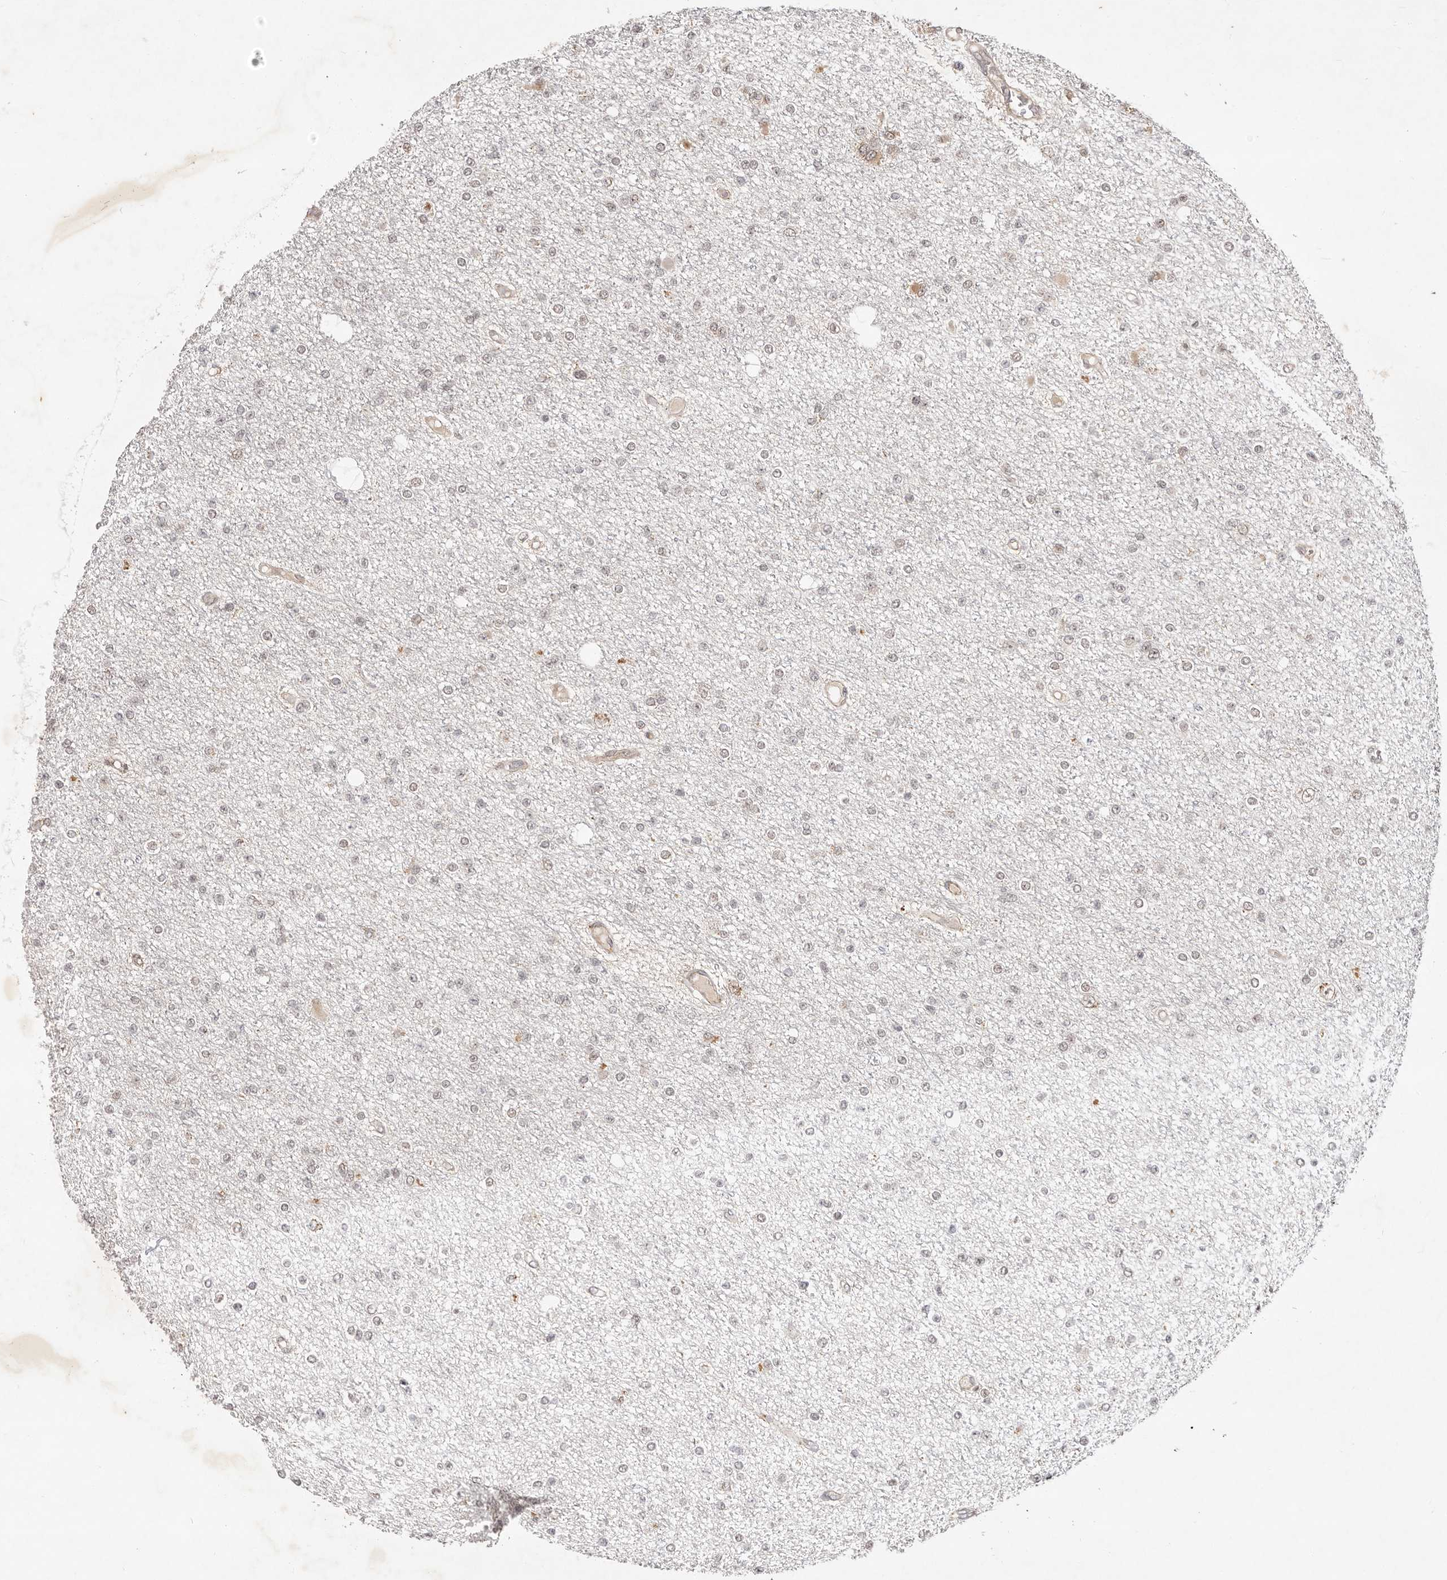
{"staining": {"intensity": "weak", "quantity": "<25%", "location": "nuclear"}, "tissue": "glioma", "cell_type": "Tumor cells", "image_type": "cancer", "snomed": [{"axis": "morphology", "description": "Glioma, malignant, Low grade"}, {"axis": "topography", "description": "Brain"}], "caption": "A high-resolution photomicrograph shows immunohistochemistry (IHC) staining of glioma, which reveals no significant expression in tumor cells.", "gene": "BCL2L15", "patient": {"sex": "female", "age": 22}}